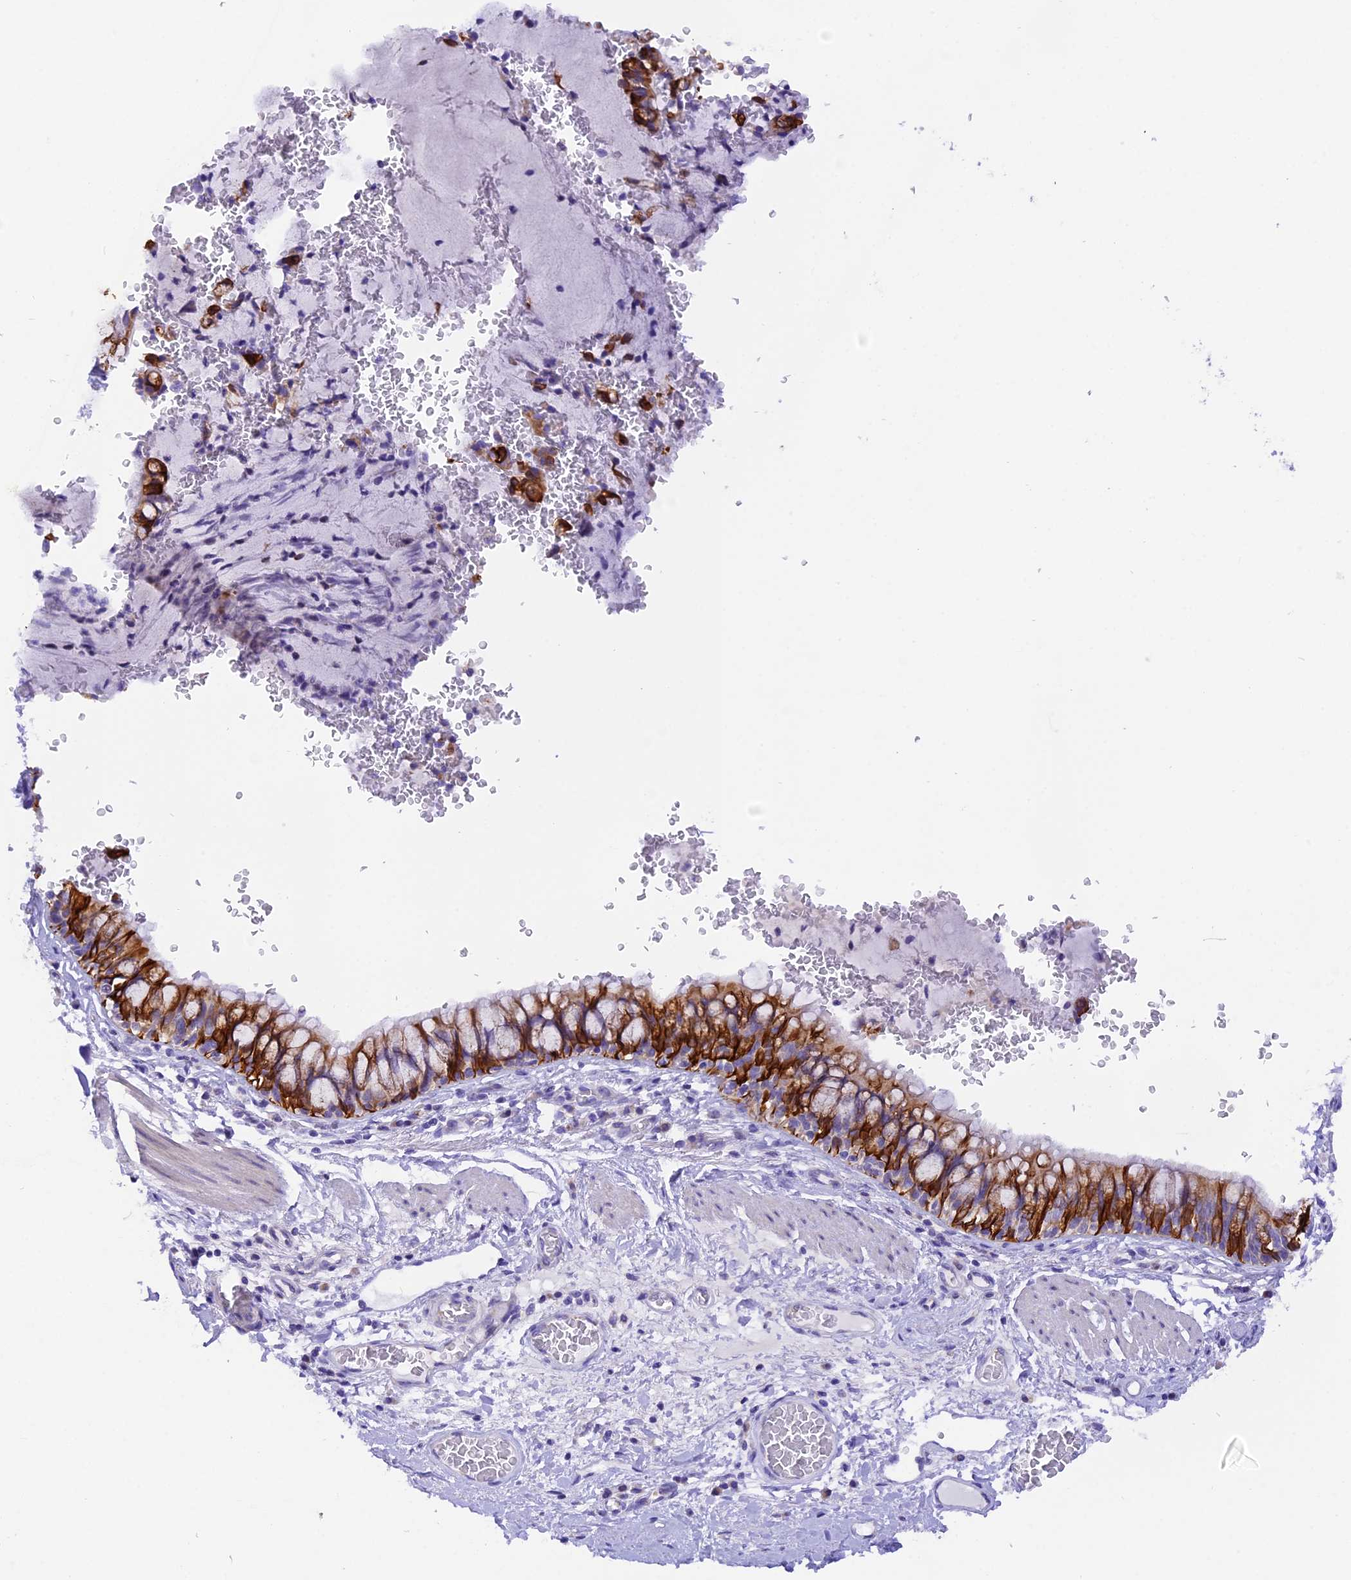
{"staining": {"intensity": "moderate", "quantity": ">75%", "location": "cytoplasmic/membranous"}, "tissue": "bronchus", "cell_type": "Respiratory epithelial cells", "image_type": "normal", "snomed": [{"axis": "morphology", "description": "Normal tissue, NOS"}, {"axis": "topography", "description": "Cartilage tissue"}, {"axis": "topography", "description": "Bronchus"}], "caption": "Protein expression analysis of unremarkable human bronchus reveals moderate cytoplasmic/membranous expression in about >75% of respiratory epithelial cells.", "gene": "PKIA", "patient": {"sex": "female", "age": 36}}